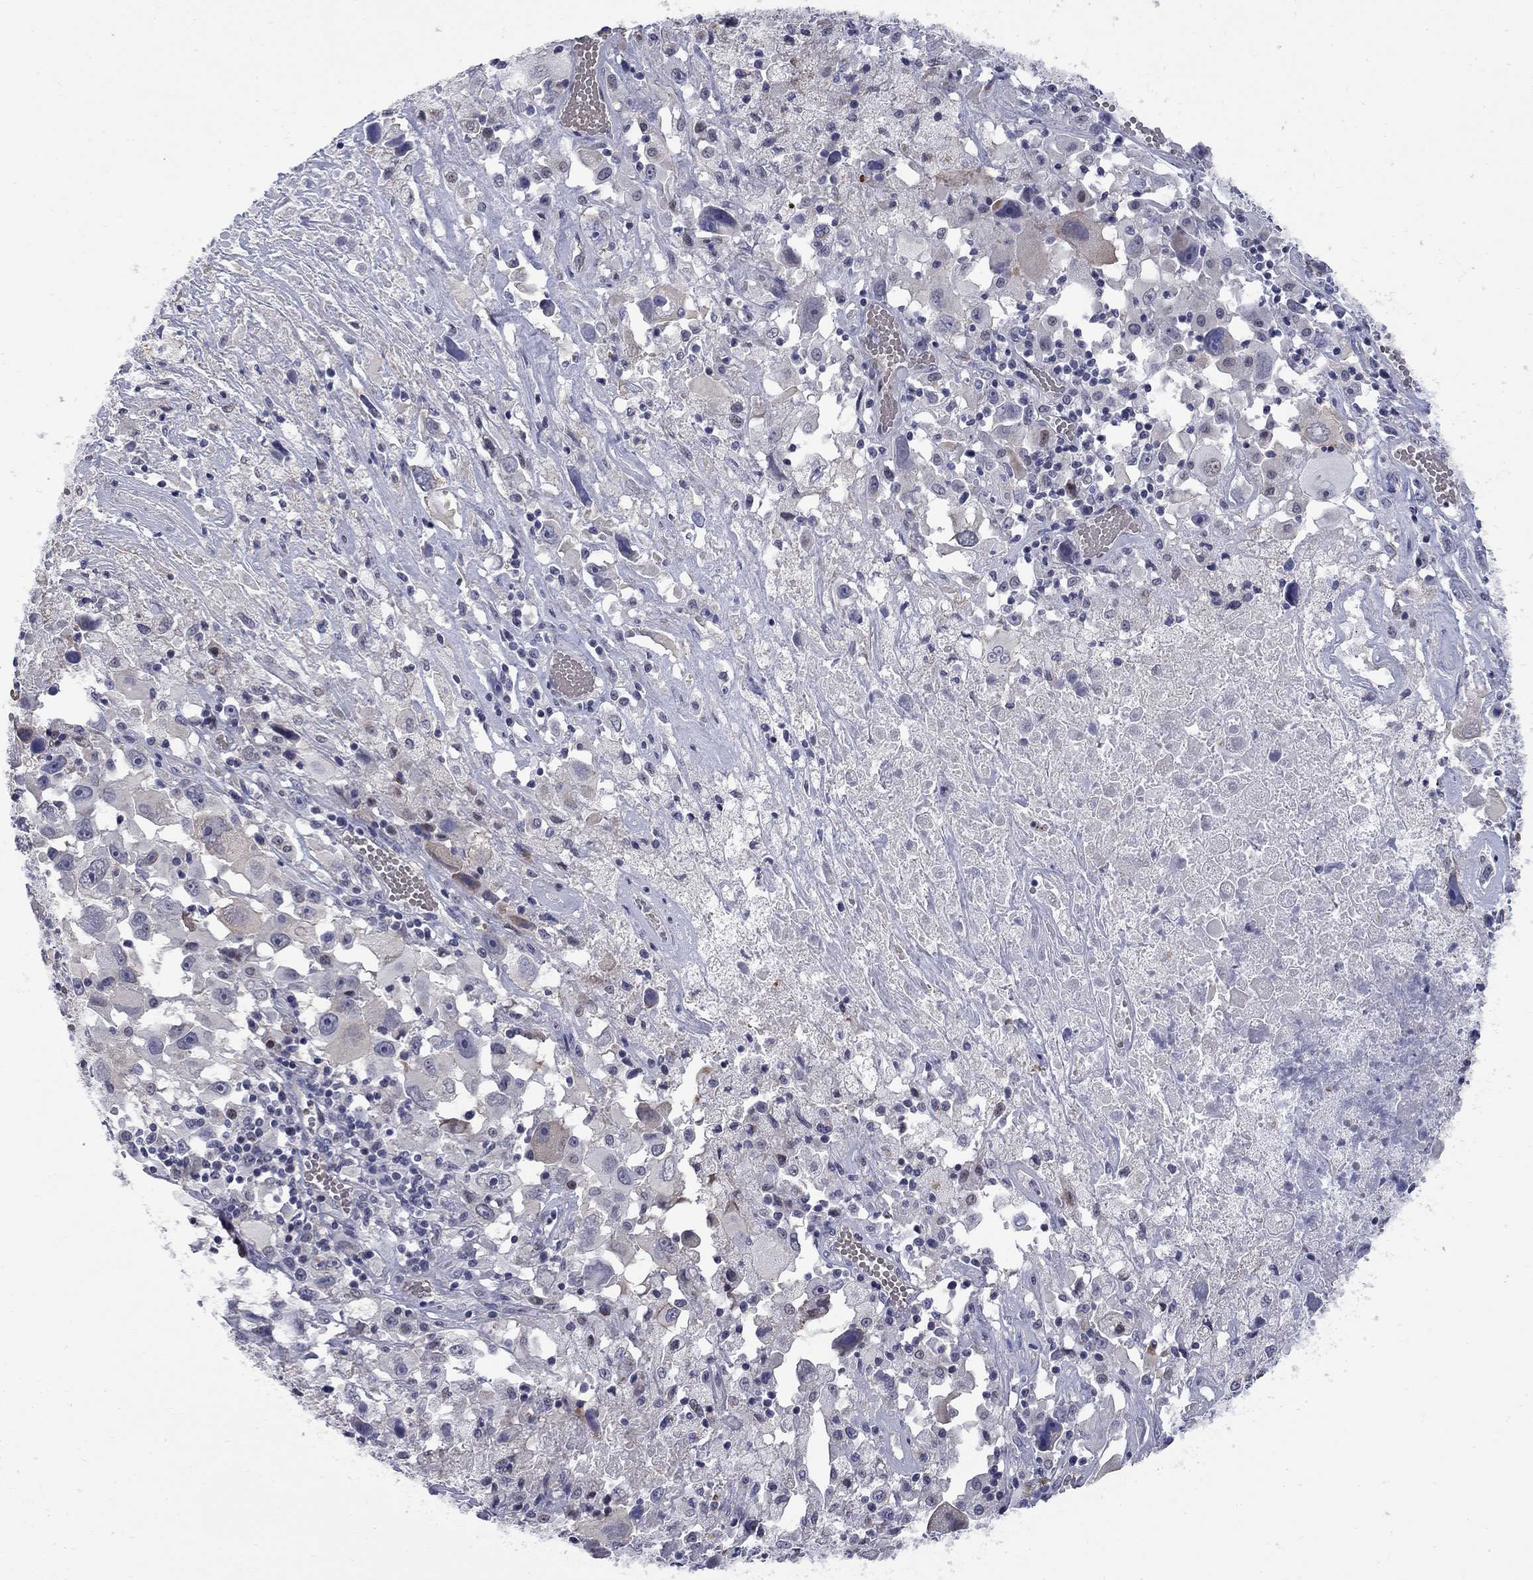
{"staining": {"intensity": "negative", "quantity": "none", "location": "none"}, "tissue": "melanoma", "cell_type": "Tumor cells", "image_type": "cancer", "snomed": [{"axis": "morphology", "description": "Malignant melanoma, Metastatic site"}, {"axis": "topography", "description": "Soft tissue"}], "caption": "Immunohistochemistry micrograph of neoplastic tissue: melanoma stained with DAB (3,3'-diaminobenzidine) shows no significant protein staining in tumor cells.", "gene": "HTR4", "patient": {"sex": "male", "age": 50}}